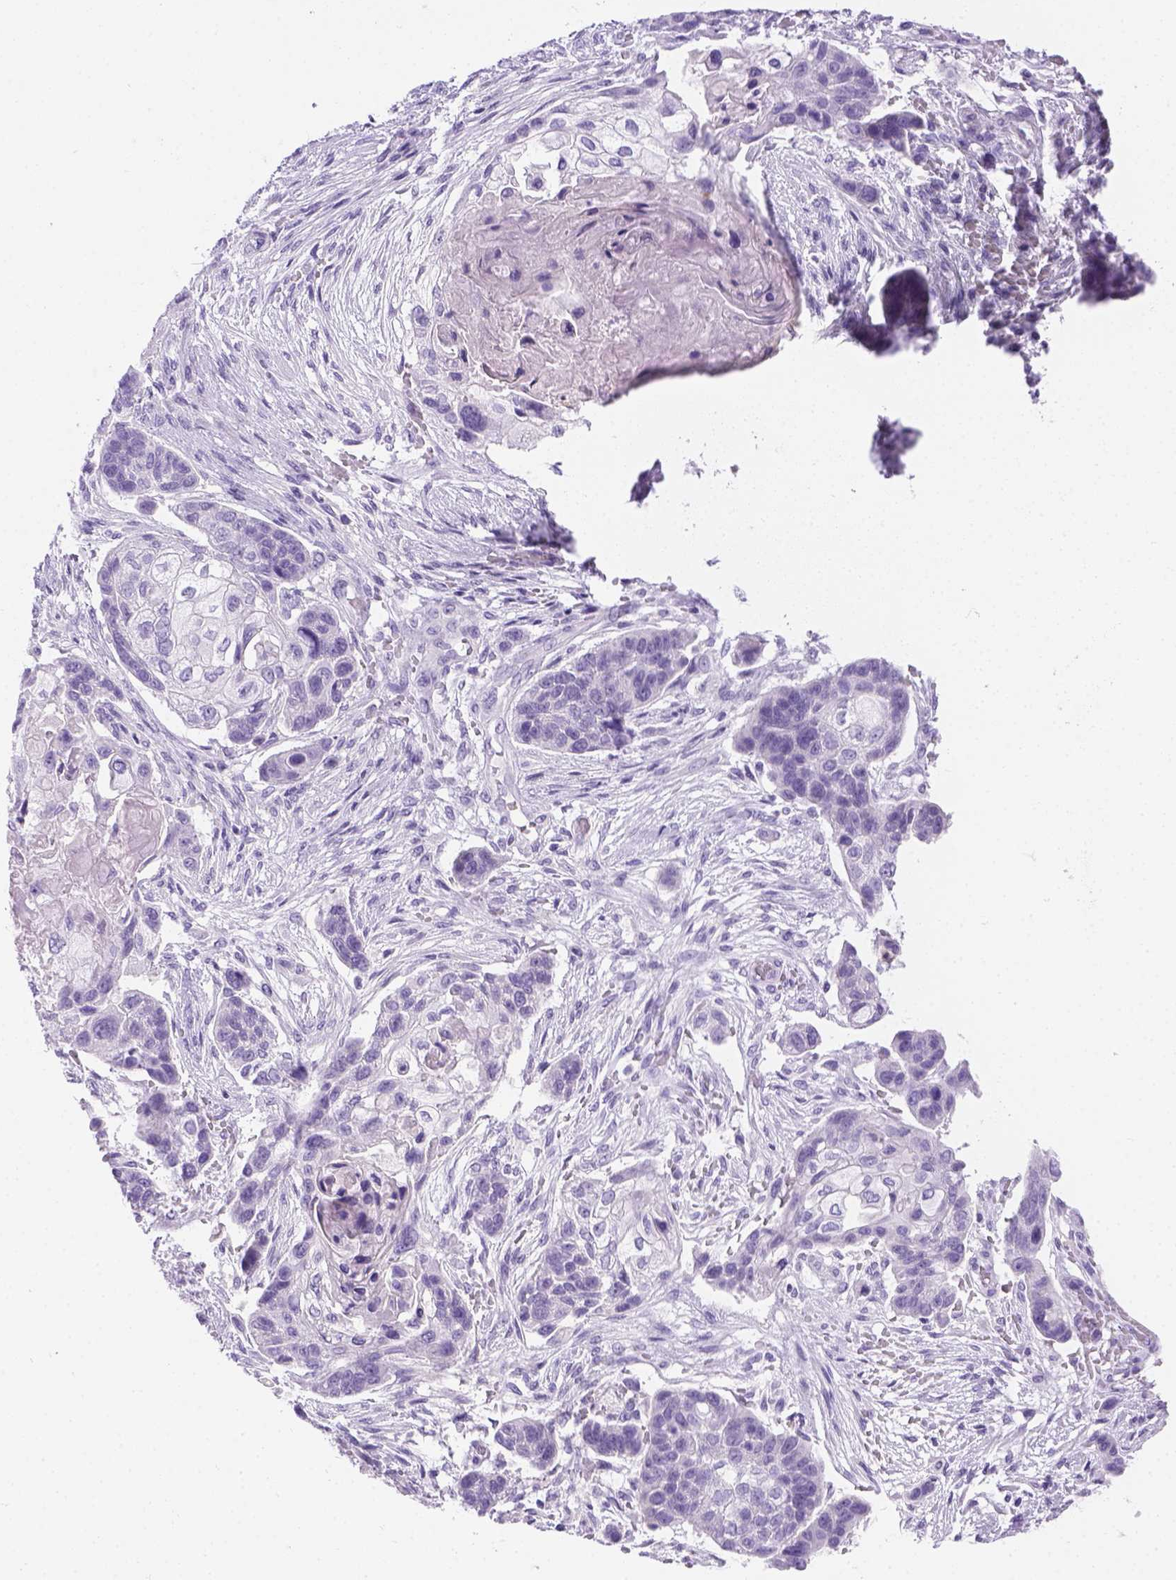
{"staining": {"intensity": "negative", "quantity": "none", "location": "none"}, "tissue": "lung cancer", "cell_type": "Tumor cells", "image_type": "cancer", "snomed": [{"axis": "morphology", "description": "Squamous cell carcinoma, NOS"}, {"axis": "topography", "description": "Lung"}], "caption": "There is no significant staining in tumor cells of lung cancer. (DAB IHC visualized using brightfield microscopy, high magnification).", "gene": "TMEM38A", "patient": {"sex": "male", "age": 69}}